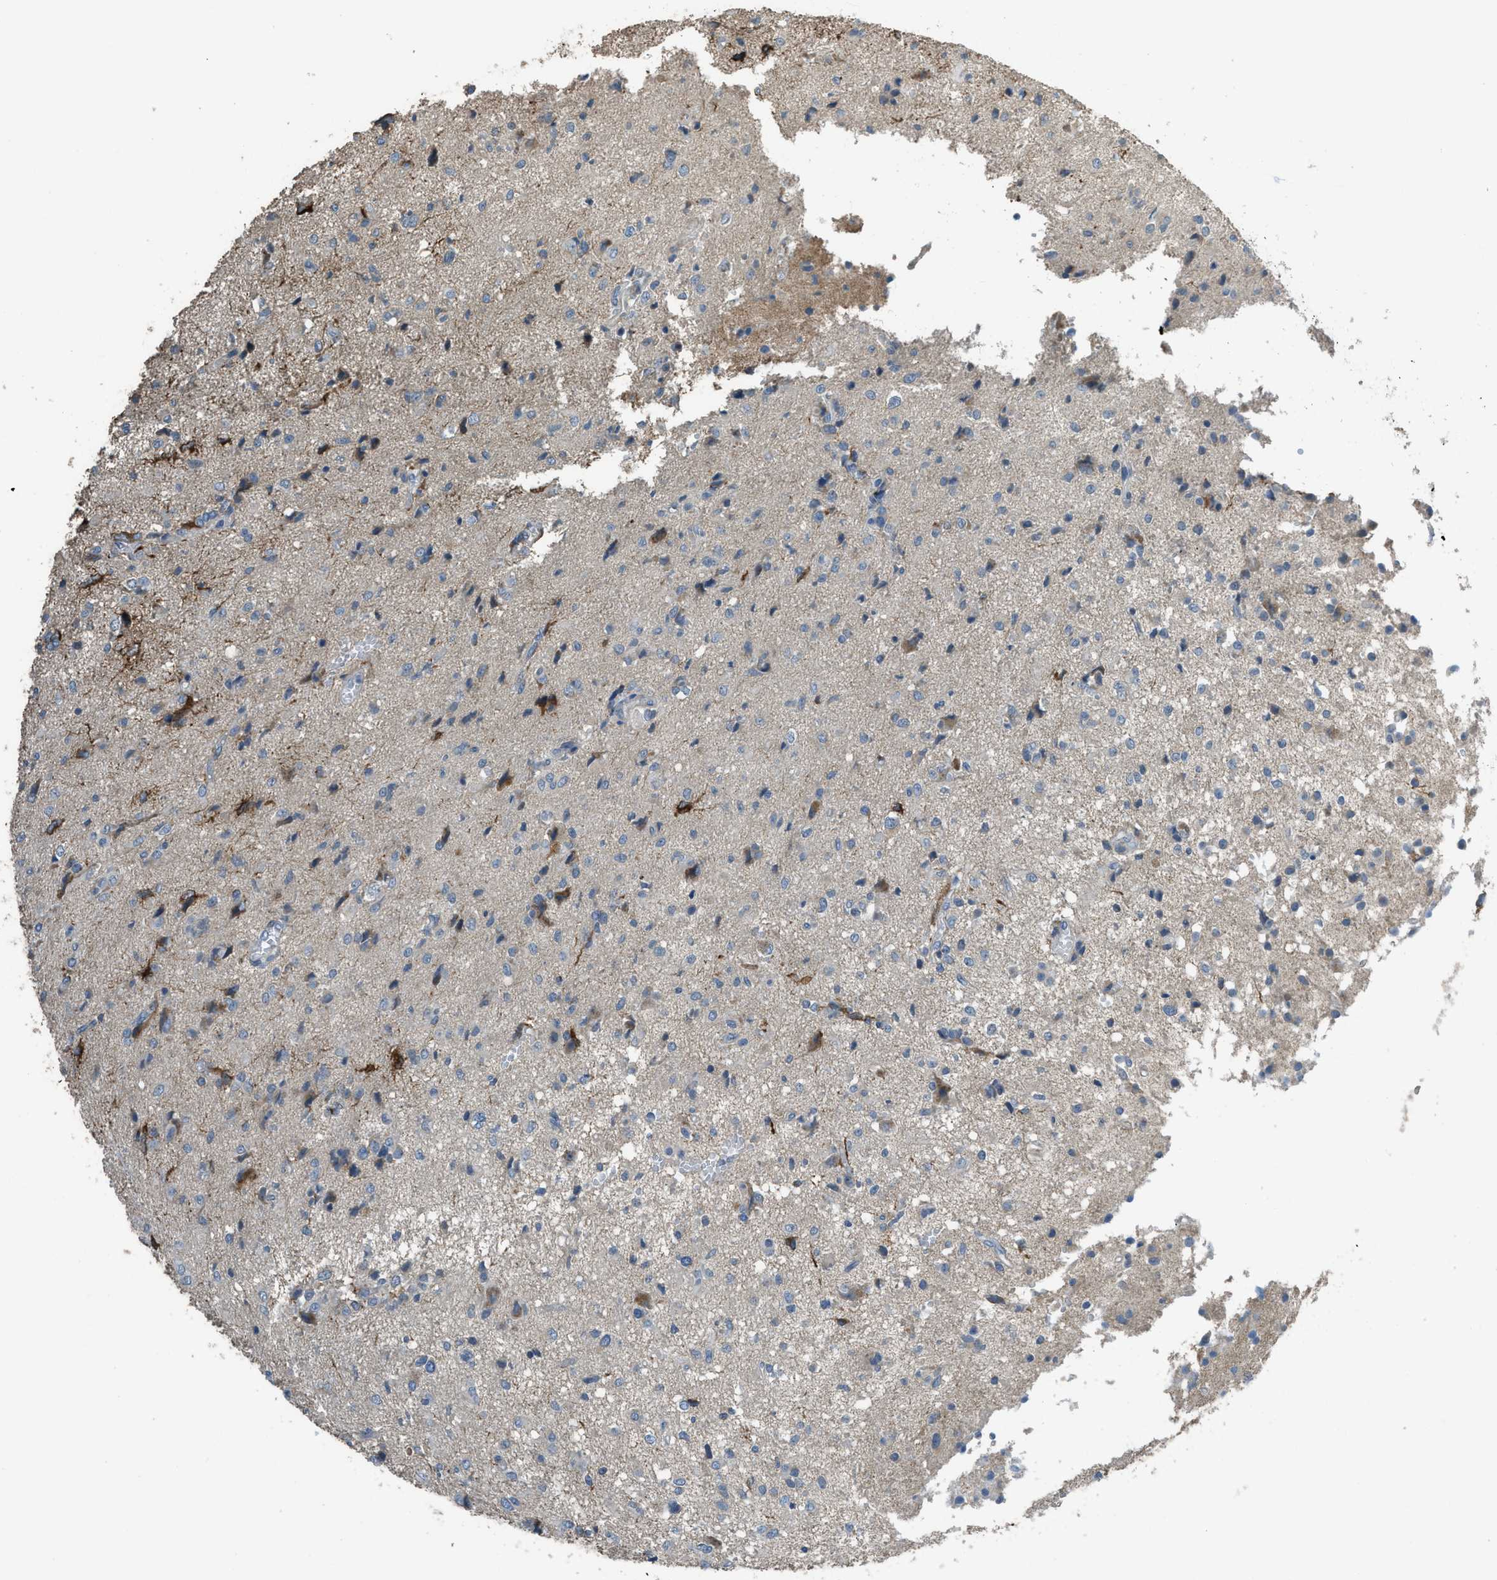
{"staining": {"intensity": "moderate", "quantity": "<25%", "location": "cytoplasmic/membranous"}, "tissue": "glioma", "cell_type": "Tumor cells", "image_type": "cancer", "snomed": [{"axis": "morphology", "description": "Glioma, malignant, High grade"}, {"axis": "topography", "description": "Brain"}], "caption": "High-grade glioma (malignant) stained for a protein displays moderate cytoplasmic/membranous positivity in tumor cells.", "gene": "TIMD4", "patient": {"sex": "female", "age": 59}}